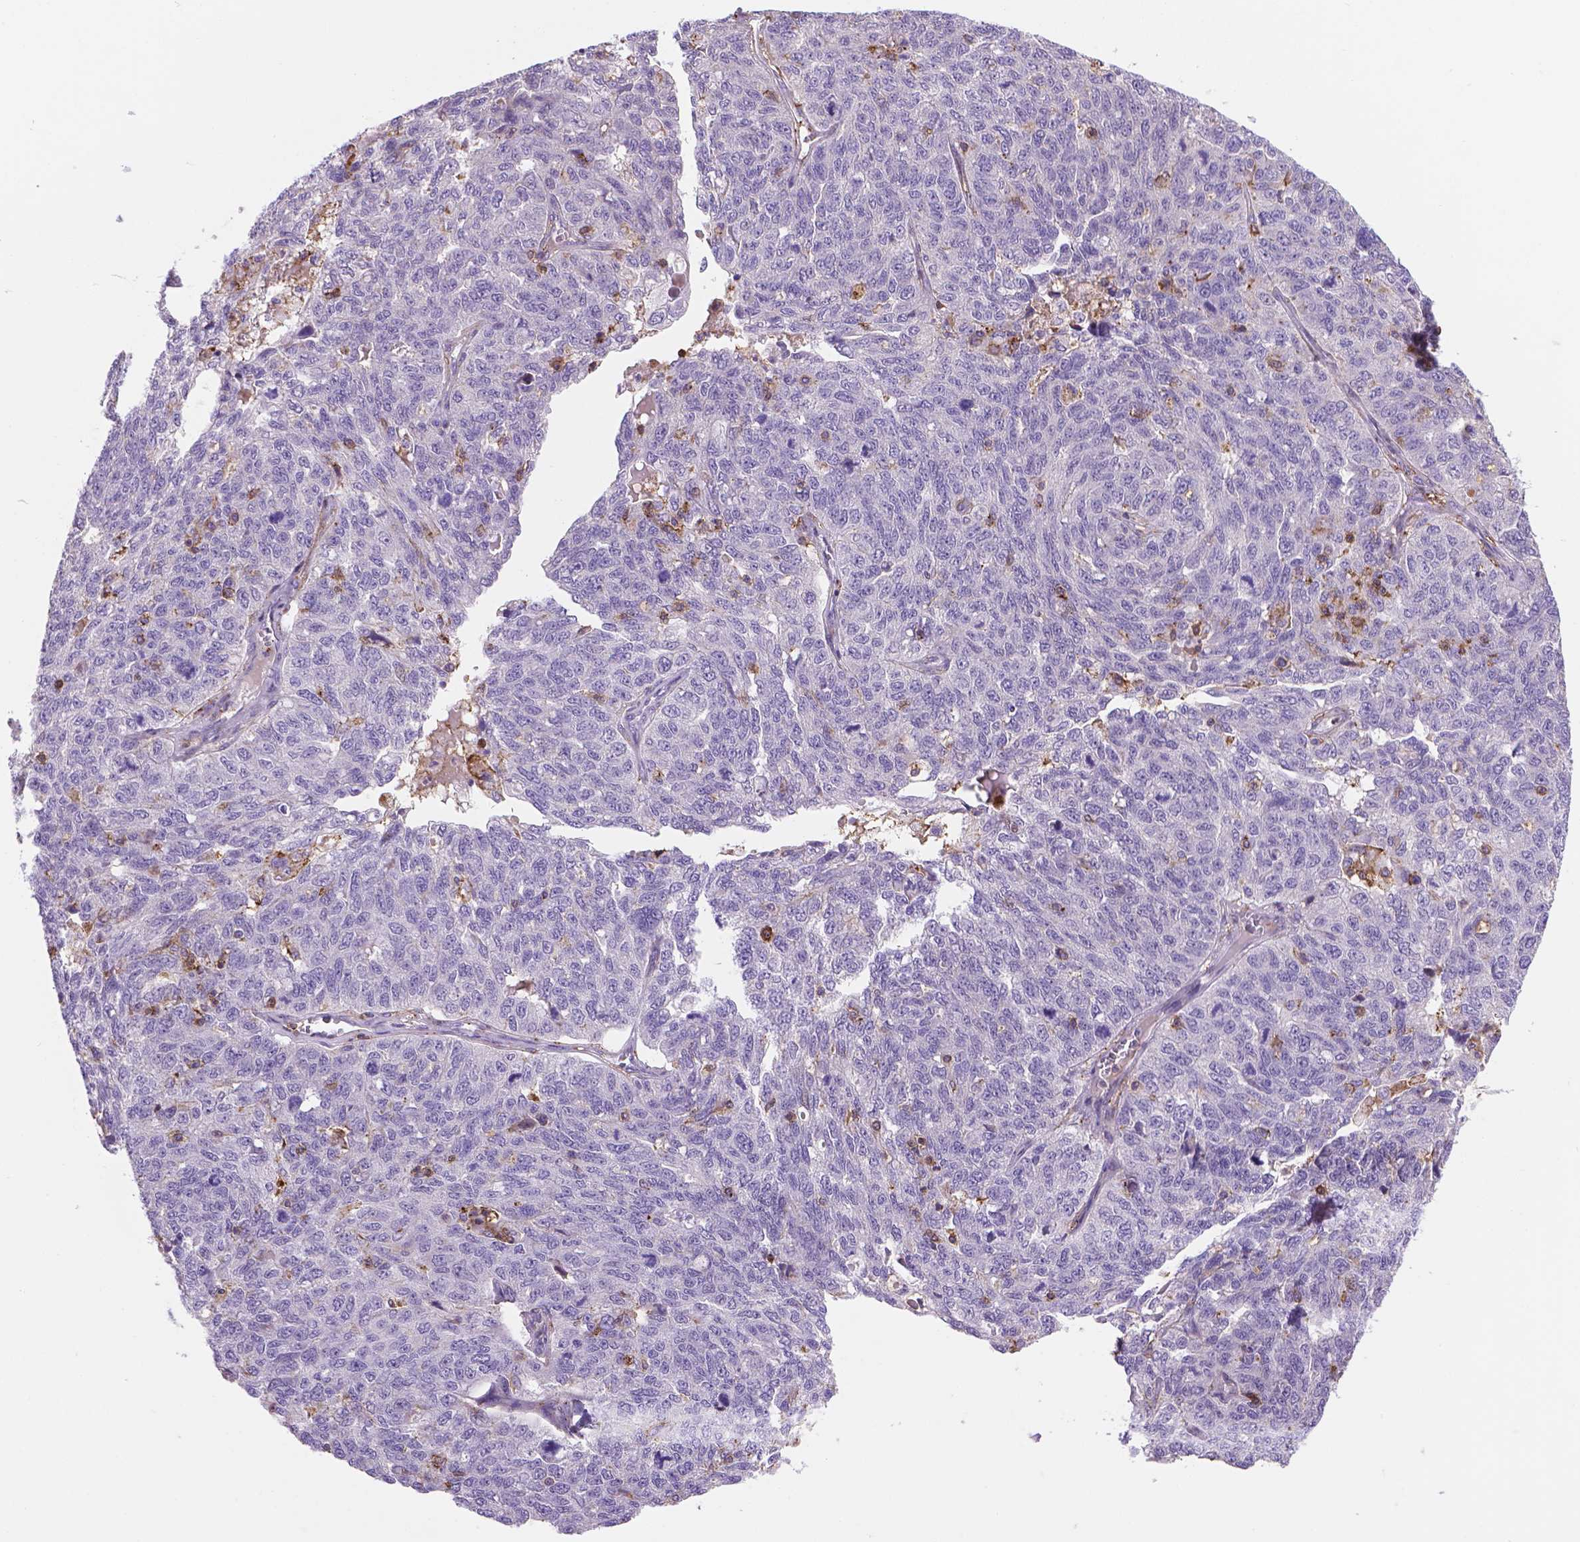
{"staining": {"intensity": "negative", "quantity": "none", "location": "none"}, "tissue": "ovarian cancer", "cell_type": "Tumor cells", "image_type": "cancer", "snomed": [{"axis": "morphology", "description": "Cystadenocarcinoma, serous, NOS"}, {"axis": "topography", "description": "Ovary"}], "caption": "A histopathology image of ovarian cancer stained for a protein exhibits no brown staining in tumor cells. (Brightfield microscopy of DAB IHC at high magnification).", "gene": "ACAD10", "patient": {"sex": "female", "age": 71}}